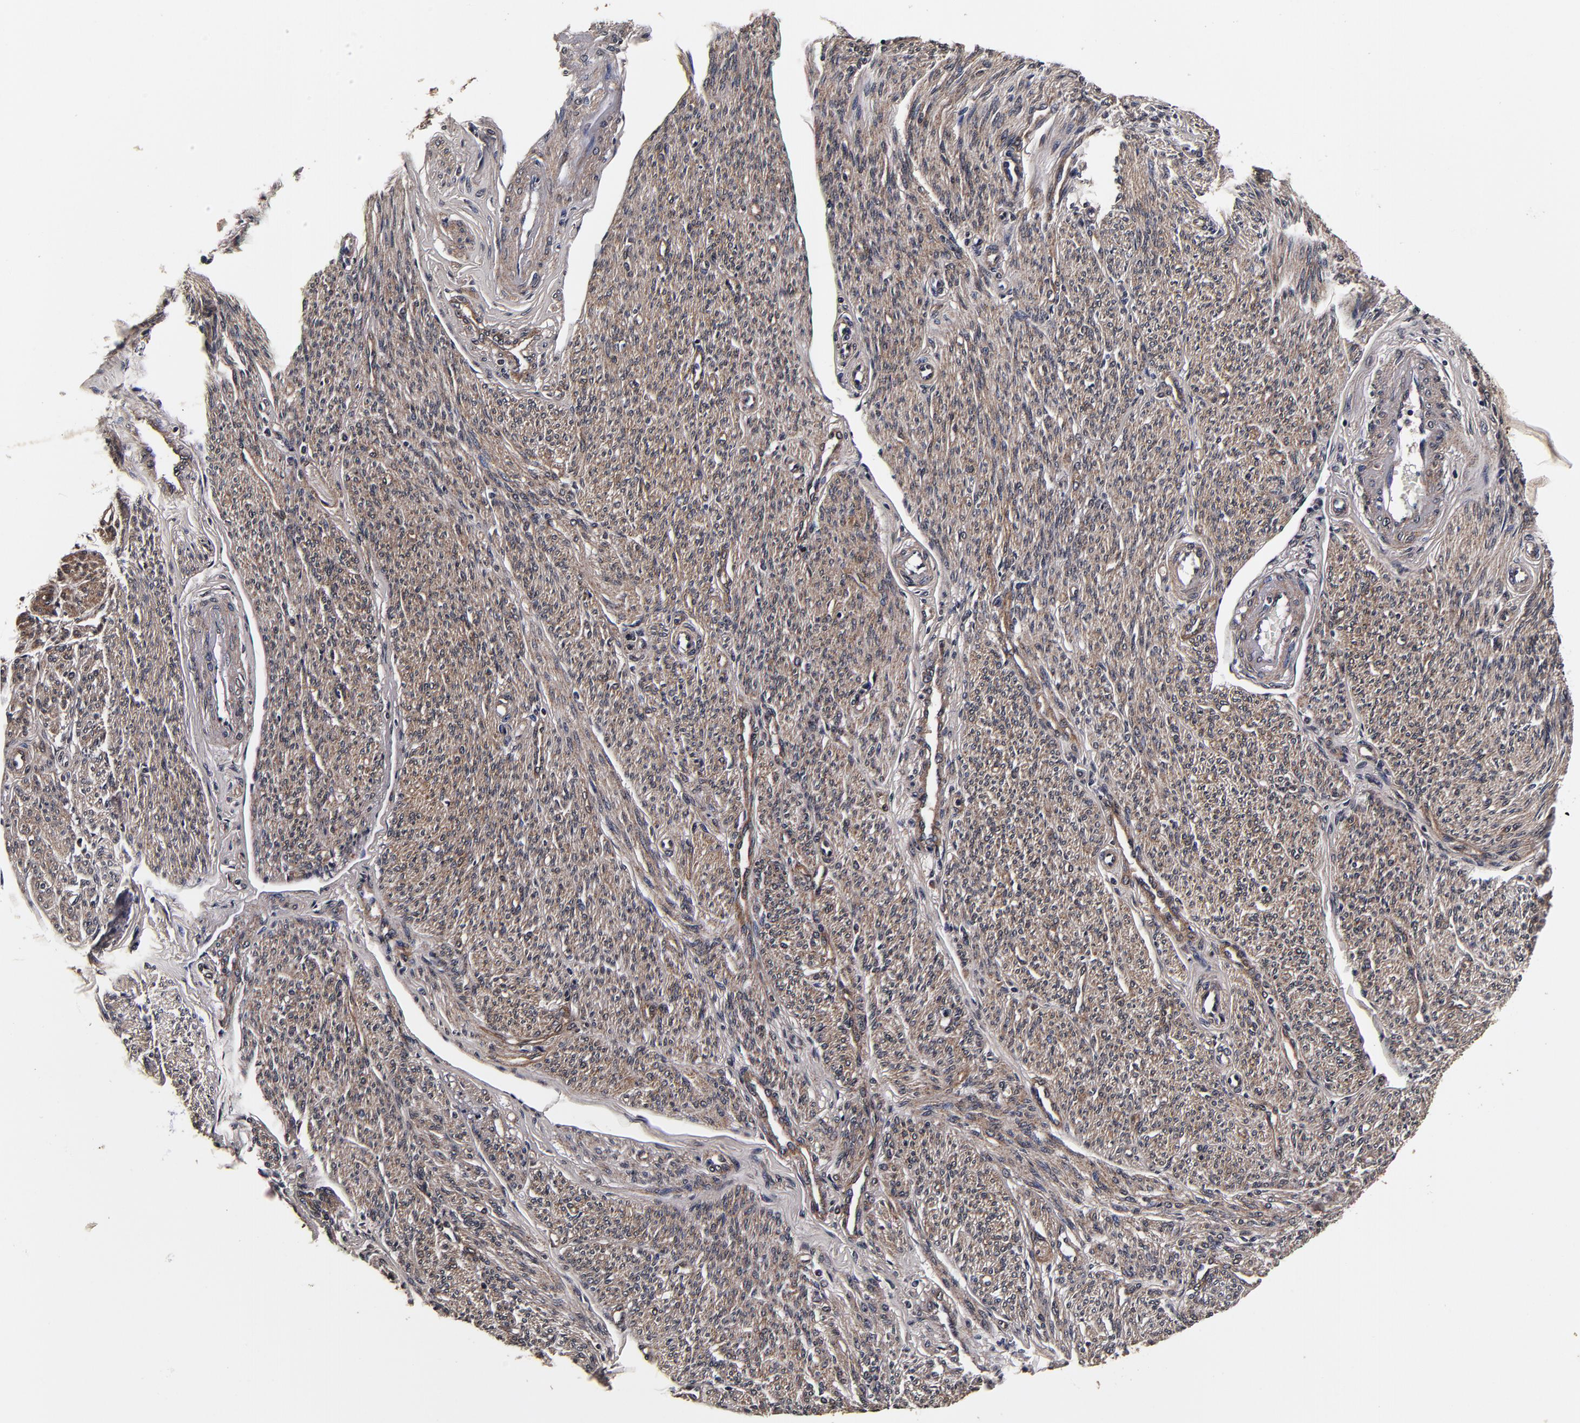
{"staining": {"intensity": "moderate", "quantity": ">75%", "location": "cytoplasmic/membranous"}, "tissue": "smooth muscle", "cell_type": "Smooth muscle cells", "image_type": "normal", "snomed": [{"axis": "morphology", "description": "Normal tissue, NOS"}, {"axis": "topography", "description": "Smooth muscle"}], "caption": "There is medium levels of moderate cytoplasmic/membranous staining in smooth muscle cells of benign smooth muscle, as demonstrated by immunohistochemical staining (brown color).", "gene": "MMP15", "patient": {"sex": "female", "age": 65}}